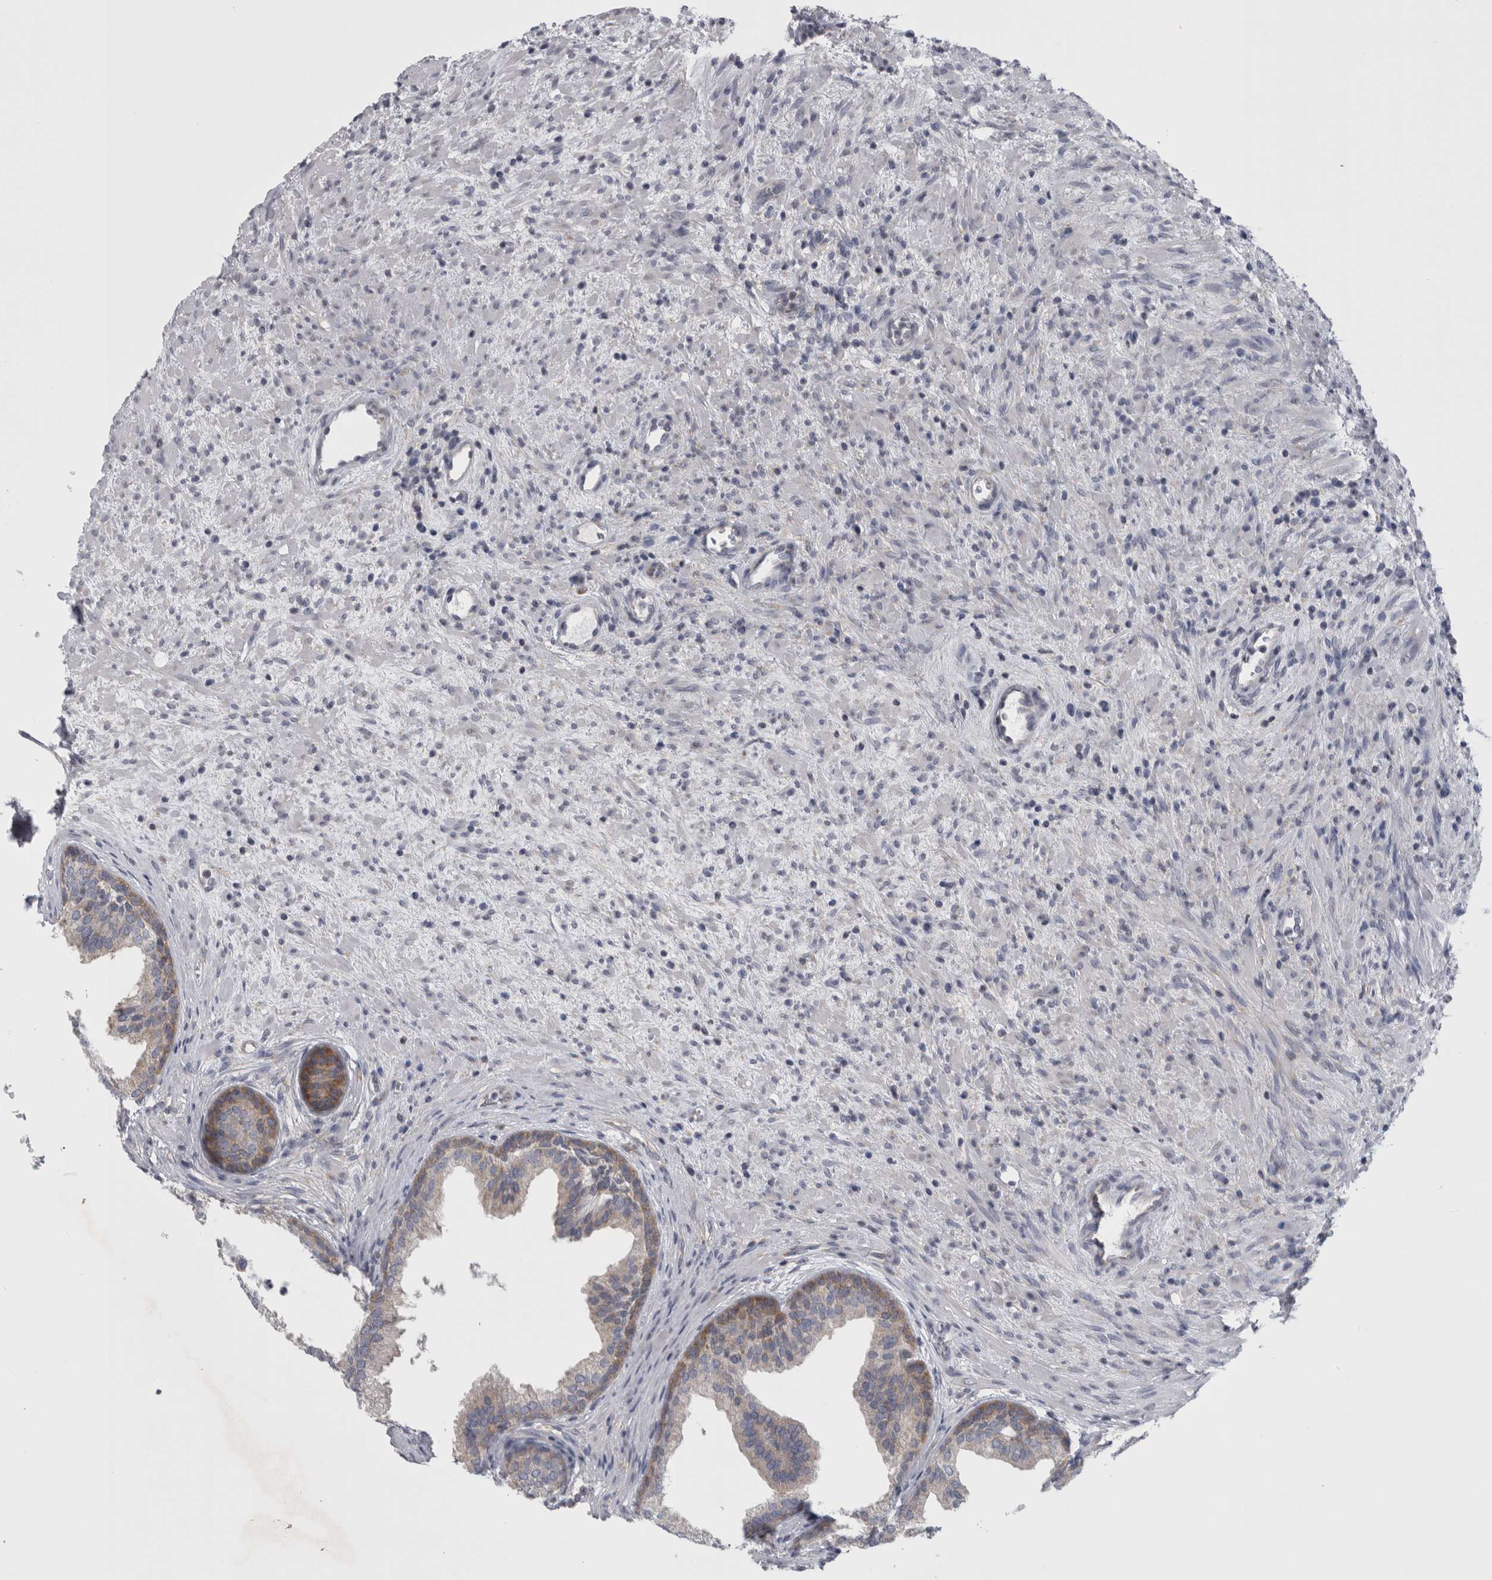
{"staining": {"intensity": "moderate", "quantity": "<25%", "location": "cytoplasmic/membranous"}, "tissue": "prostate", "cell_type": "Glandular cells", "image_type": "normal", "snomed": [{"axis": "morphology", "description": "Normal tissue, NOS"}, {"axis": "topography", "description": "Prostate"}], "caption": "DAB immunohistochemical staining of benign human prostate shows moderate cytoplasmic/membranous protein staining in about <25% of glandular cells.", "gene": "PRRC2C", "patient": {"sex": "male", "age": 76}}